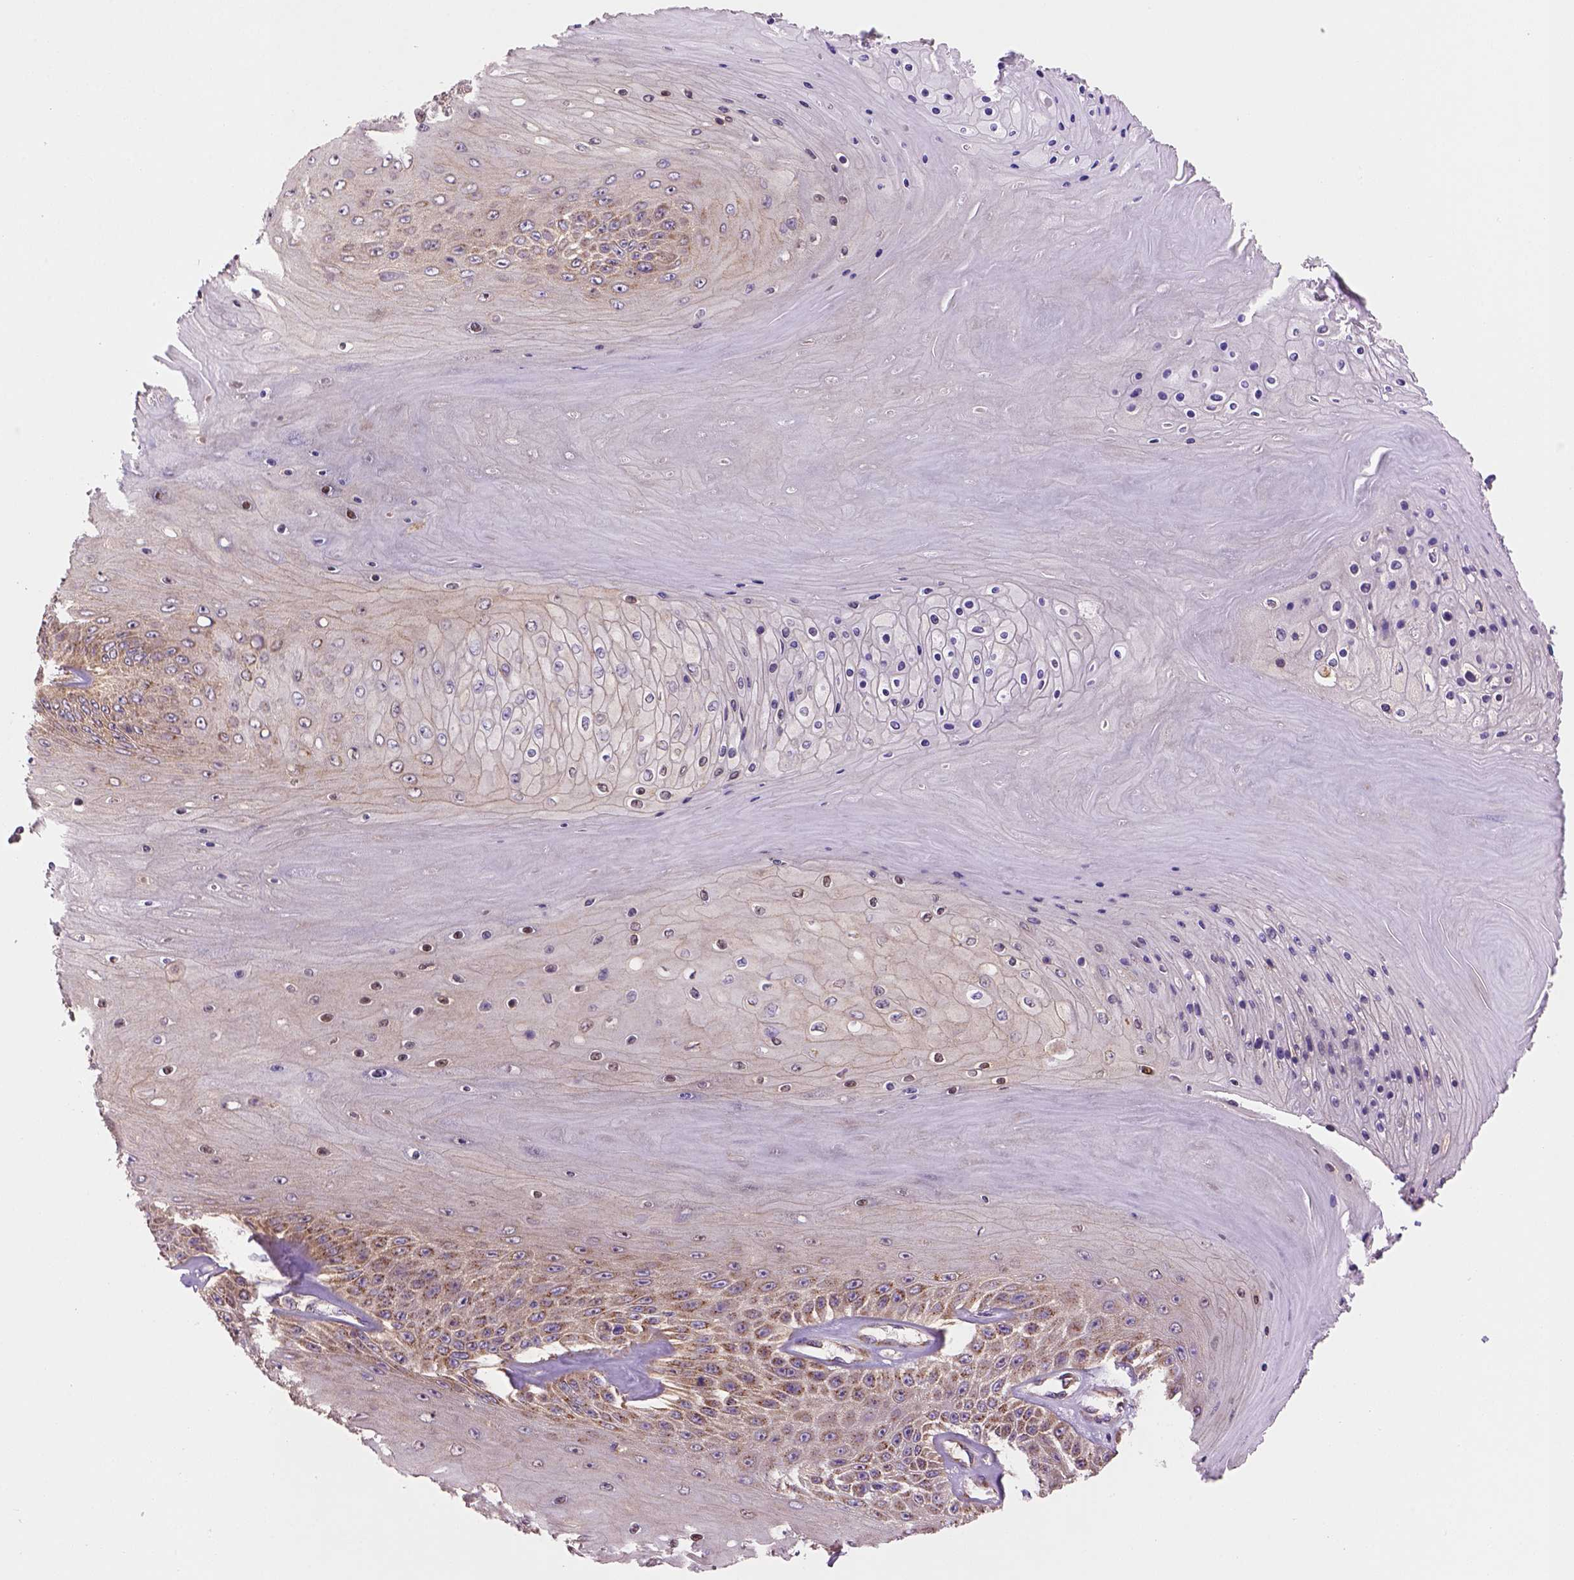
{"staining": {"intensity": "moderate", "quantity": "<25%", "location": "cytoplasmic/membranous"}, "tissue": "skin cancer", "cell_type": "Tumor cells", "image_type": "cancer", "snomed": [{"axis": "morphology", "description": "Squamous cell carcinoma, NOS"}, {"axis": "topography", "description": "Skin"}], "caption": "There is low levels of moderate cytoplasmic/membranous positivity in tumor cells of squamous cell carcinoma (skin), as demonstrated by immunohistochemical staining (brown color).", "gene": "WARS2", "patient": {"sex": "male", "age": 62}}